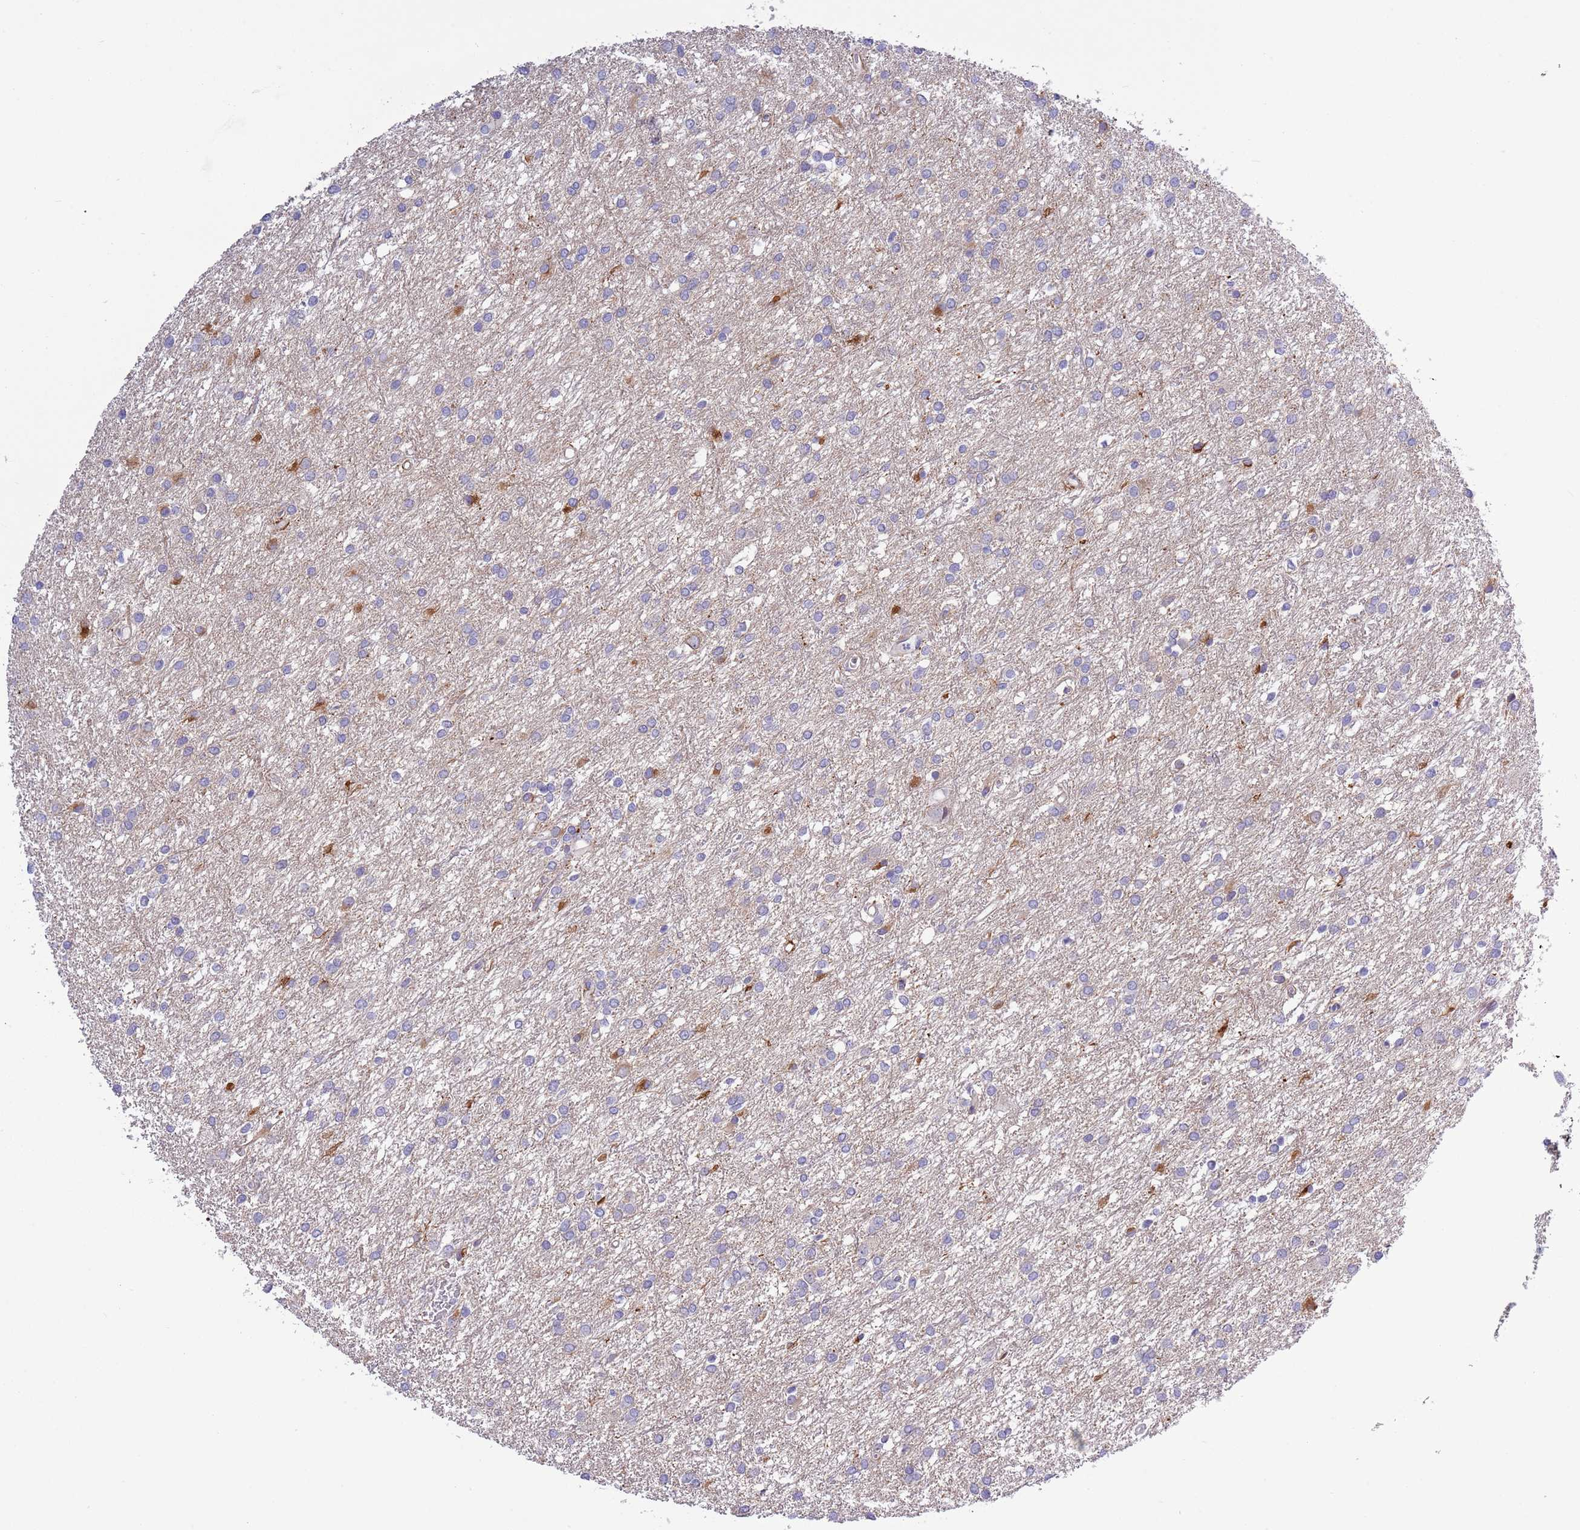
{"staining": {"intensity": "moderate", "quantity": "<25%", "location": "cytoplasmic/membranous"}, "tissue": "glioma", "cell_type": "Tumor cells", "image_type": "cancer", "snomed": [{"axis": "morphology", "description": "Glioma, malignant, High grade"}, {"axis": "topography", "description": "Brain"}], "caption": "This is a photomicrograph of IHC staining of malignant high-grade glioma, which shows moderate staining in the cytoplasmic/membranous of tumor cells.", "gene": "NET1", "patient": {"sex": "female", "age": 50}}